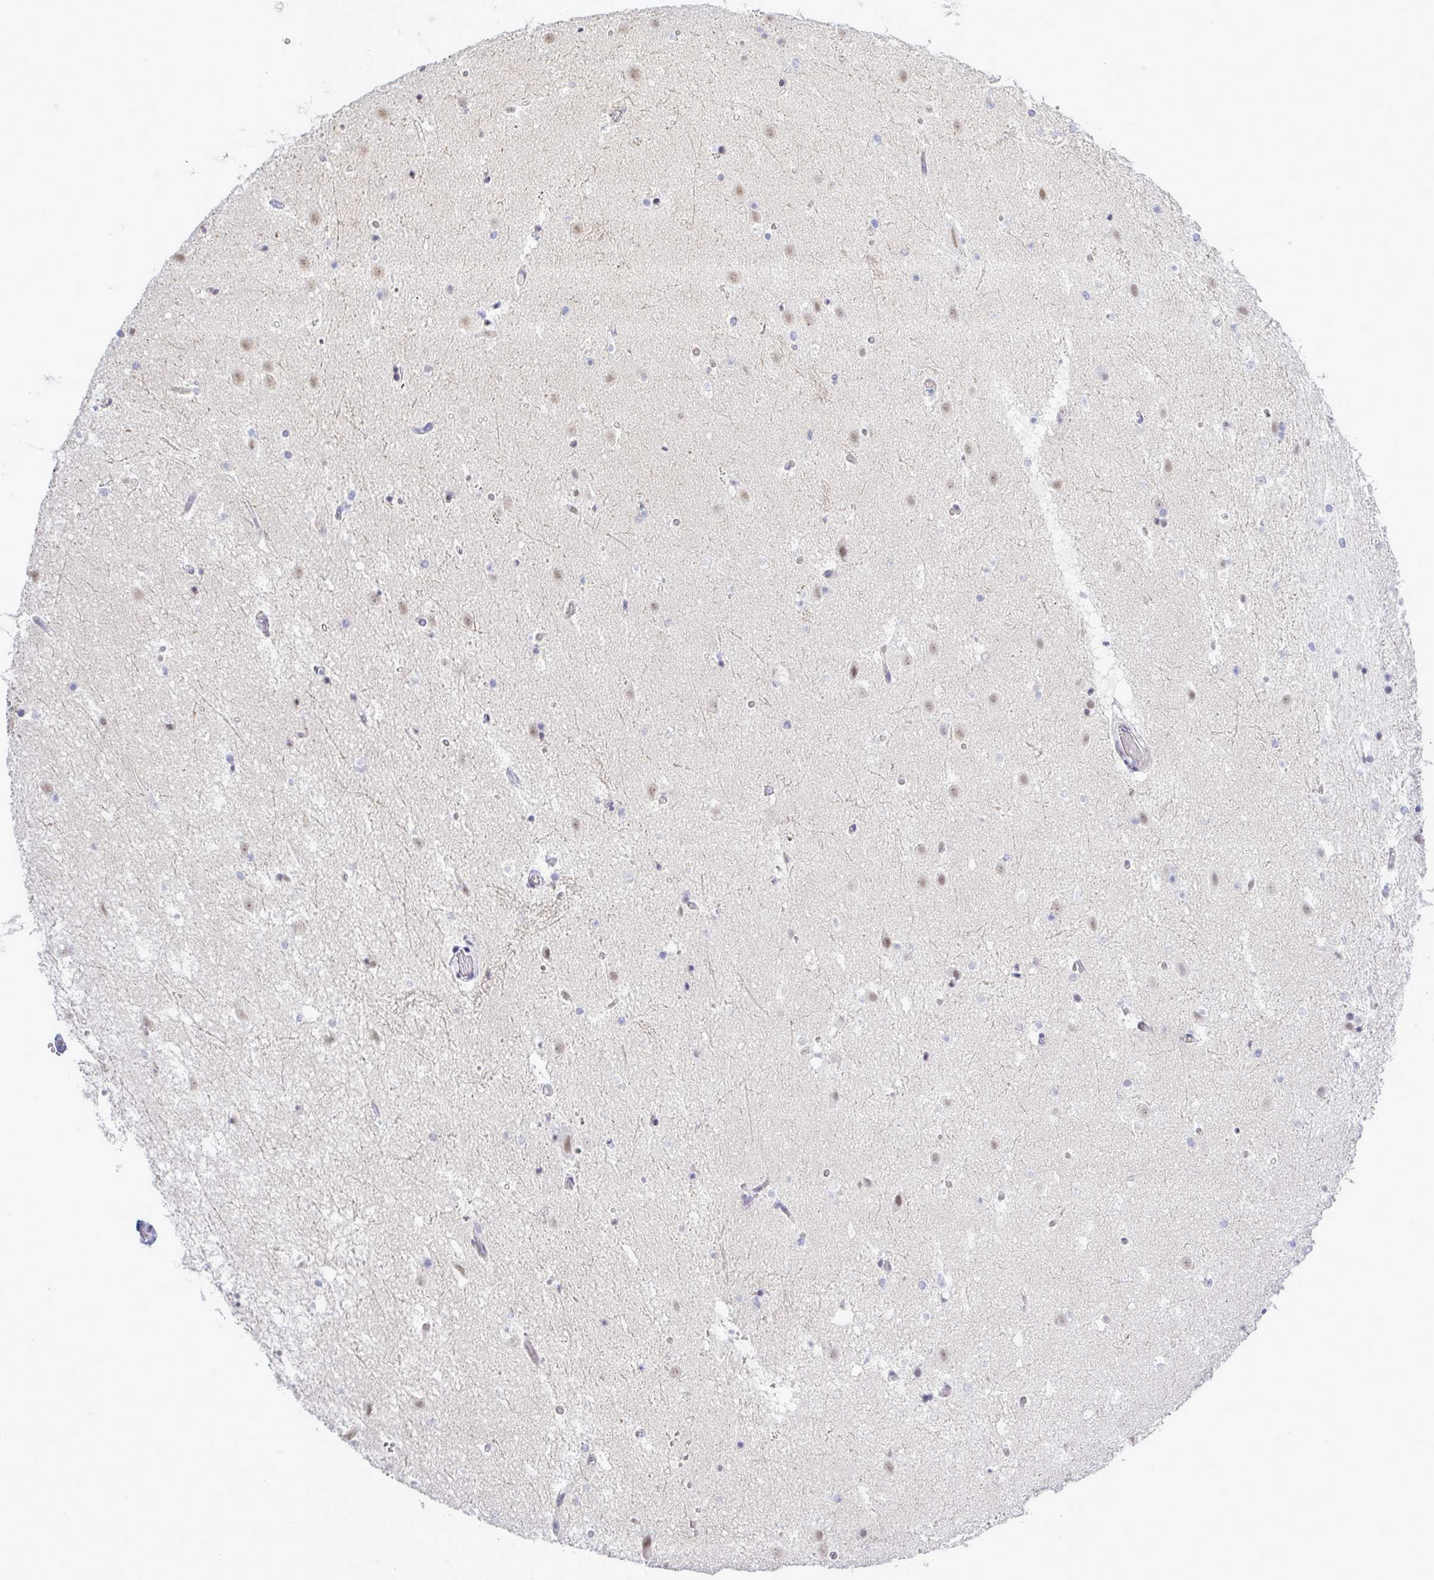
{"staining": {"intensity": "negative", "quantity": "none", "location": "none"}, "tissue": "caudate", "cell_type": "Glial cells", "image_type": "normal", "snomed": [{"axis": "morphology", "description": "Normal tissue, NOS"}, {"axis": "topography", "description": "Lateral ventricle wall"}], "caption": "A high-resolution image shows immunohistochemistry (IHC) staining of unremarkable caudate, which displays no significant staining in glial cells. (Immunohistochemistry, brightfield microscopy, high magnification).", "gene": "MFSD4A", "patient": {"sex": "male", "age": 37}}